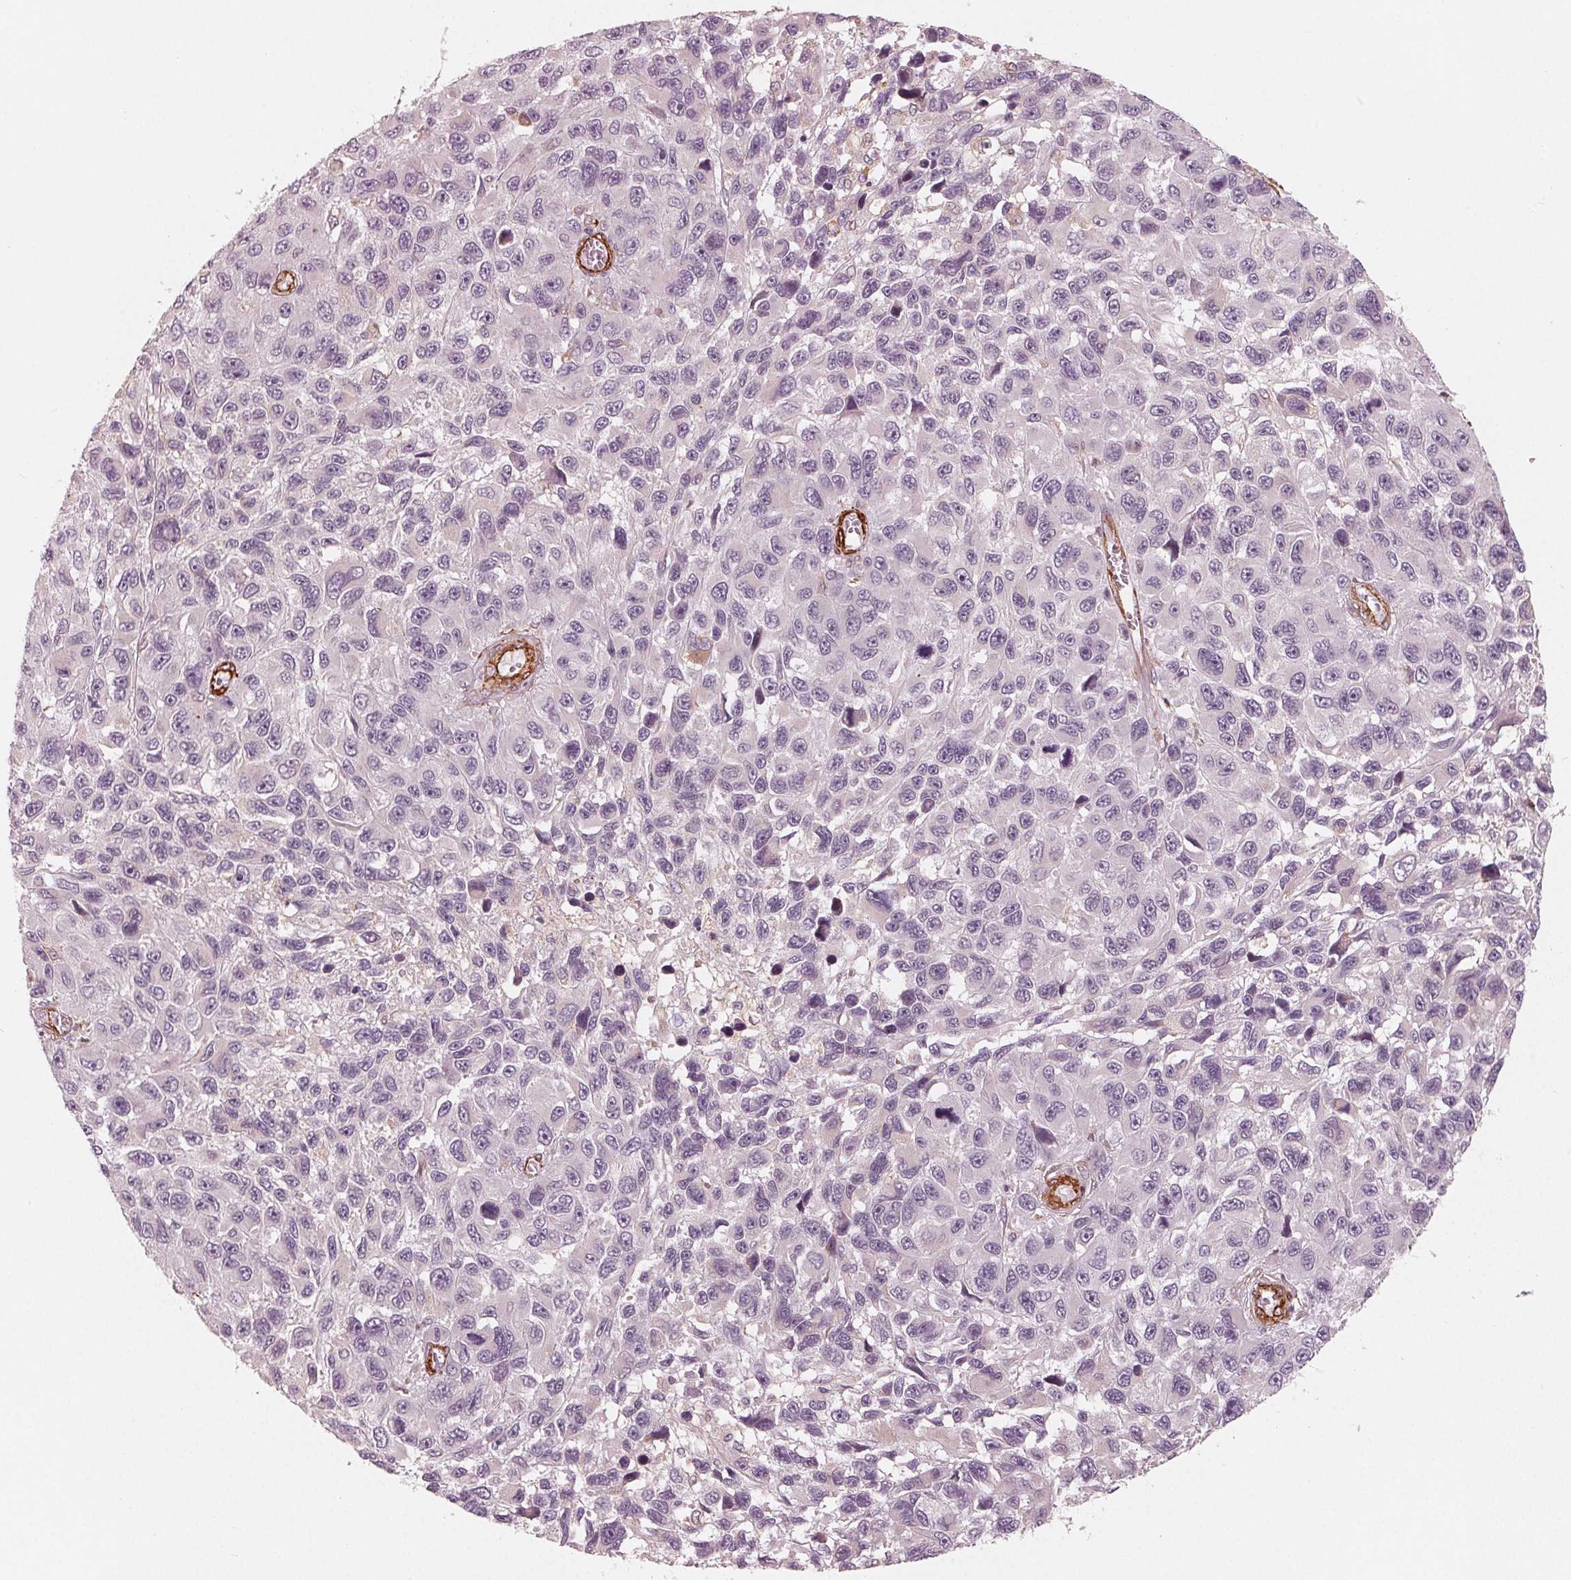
{"staining": {"intensity": "moderate", "quantity": "<25%", "location": "cytoplasmic/membranous"}, "tissue": "melanoma", "cell_type": "Tumor cells", "image_type": "cancer", "snomed": [{"axis": "morphology", "description": "Malignant melanoma, NOS"}, {"axis": "topography", "description": "Skin"}], "caption": "Protein staining by immunohistochemistry reveals moderate cytoplasmic/membranous staining in about <25% of tumor cells in malignant melanoma.", "gene": "MIER3", "patient": {"sex": "male", "age": 53}}